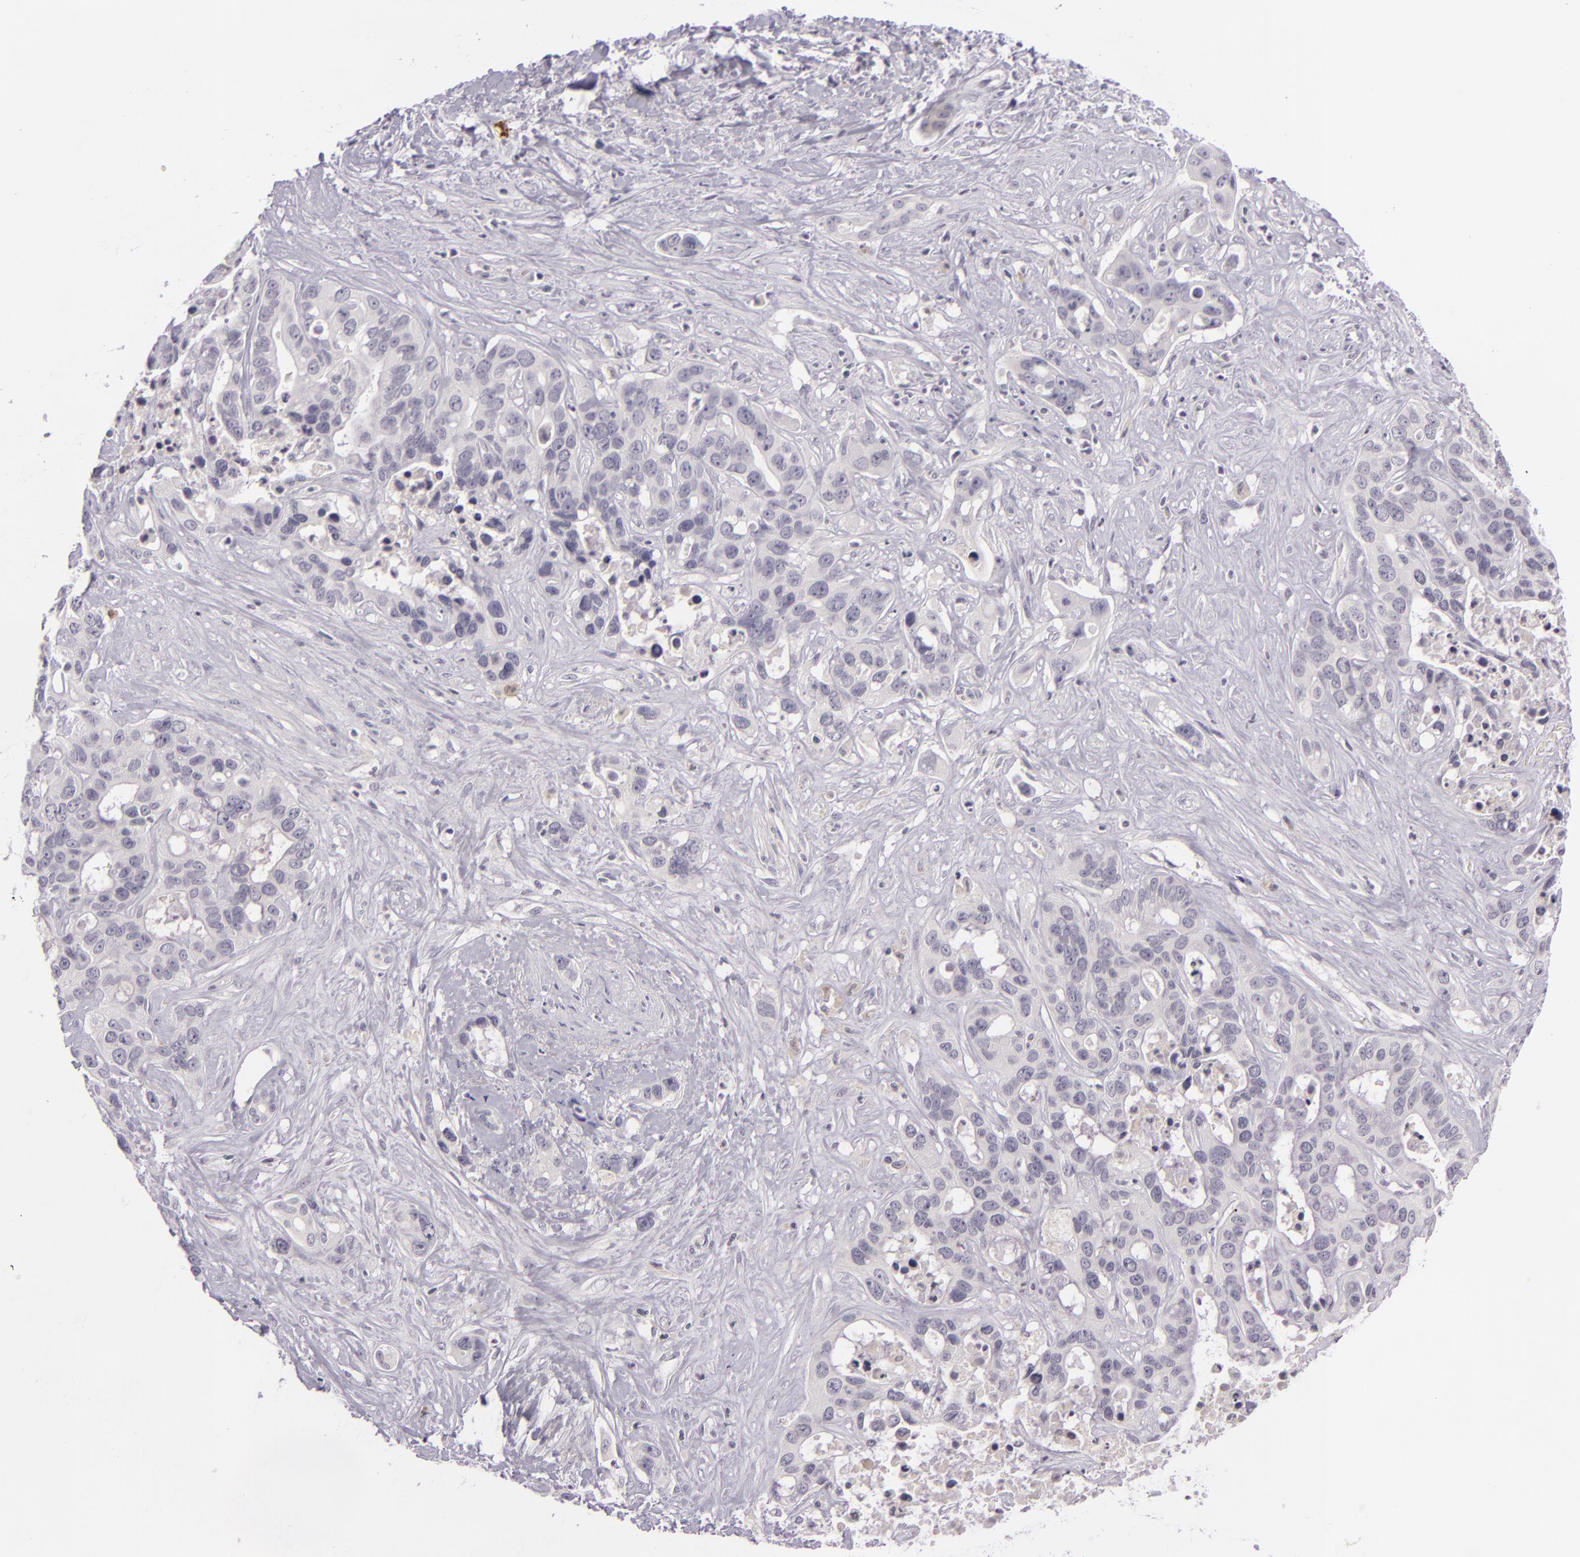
{"staining": {"intensity": "negative", "quantity": "none", "location": "none"}, "tissue": "liver cancer", "cell_type": "Tumor cells", "image_type": "cancer", "snomed": [{"axis": "morphology", "description": "Cholangiocarcinoma"}, {"axis": "topography", "description": "Liver"}], "caption": "DAB immunohistochemical staining of human liver cancer demonstrates no significant staining in tumor cells.", "gene": "DAG1", "patient": {"sex": "female", "age": 65}}